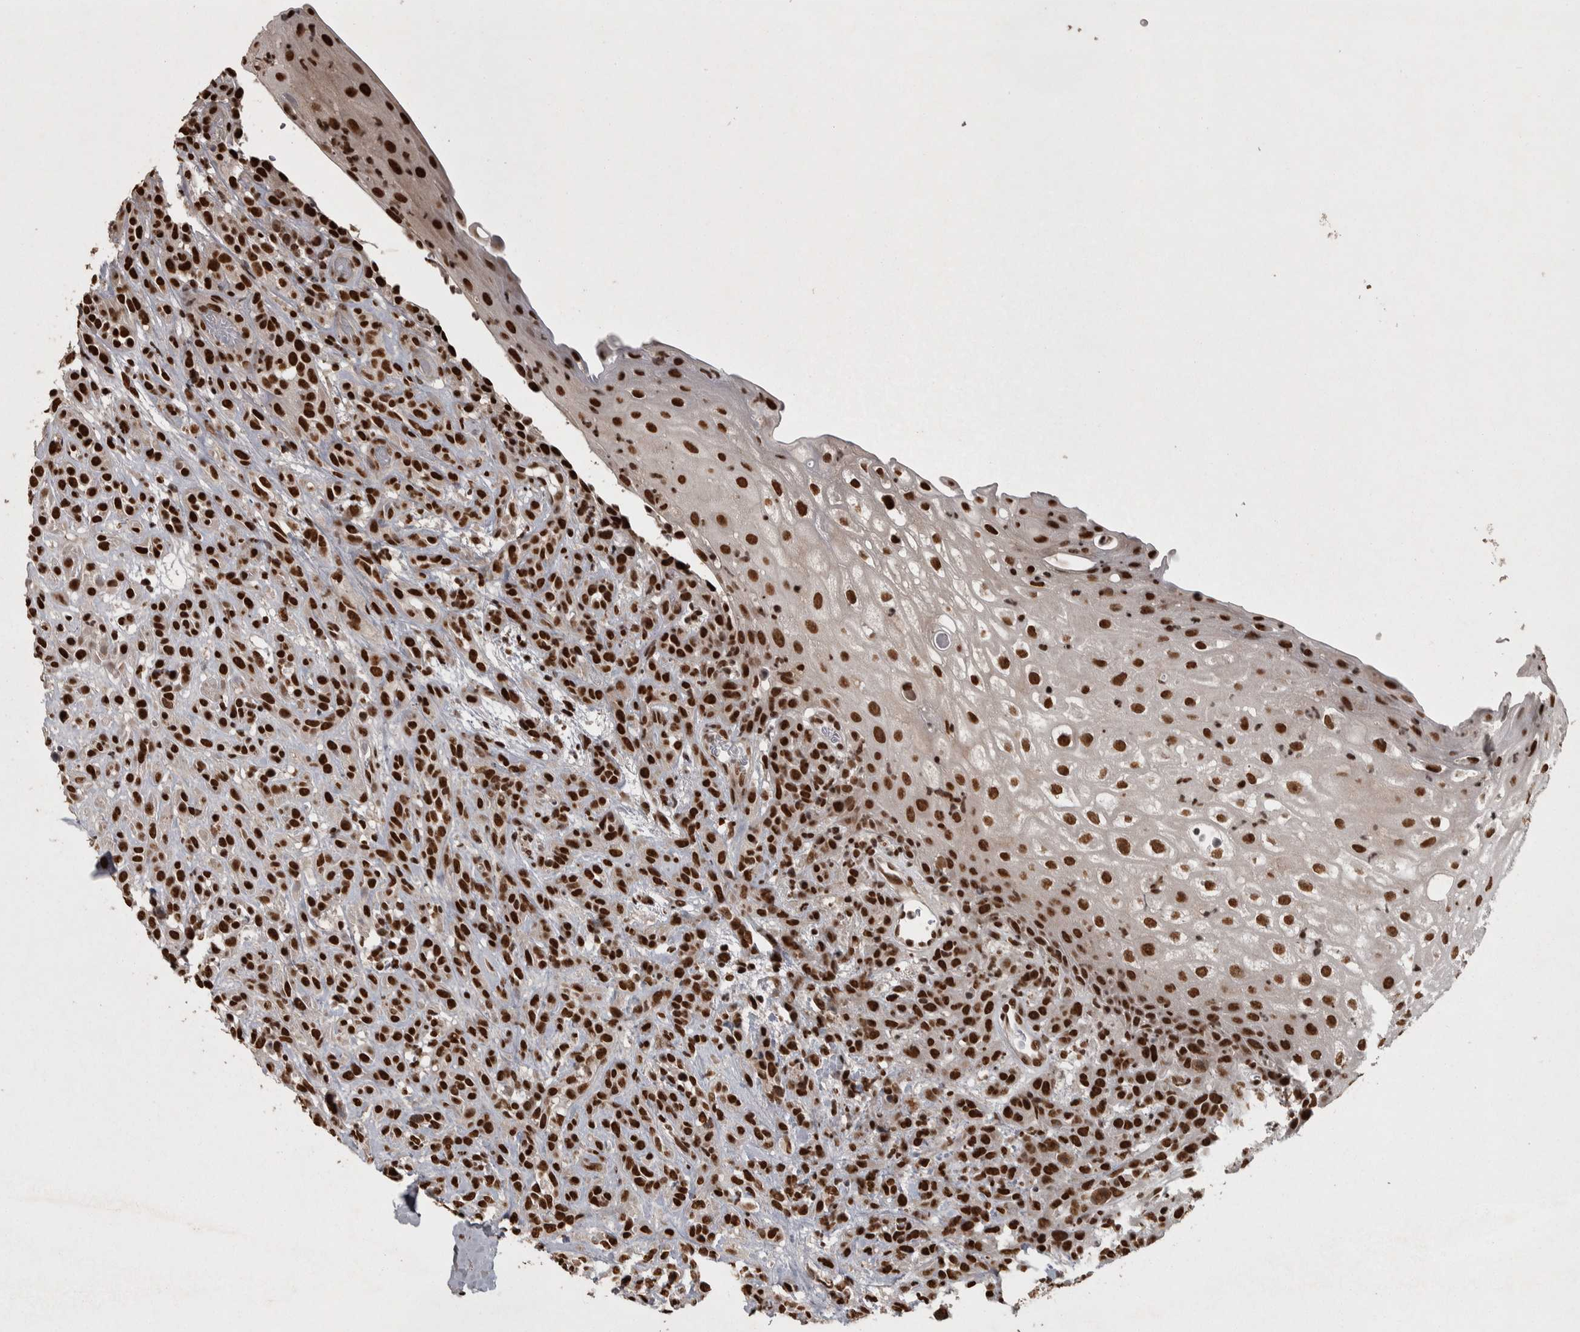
{"staining": {"intensity": "strong", "quantity": ">75%", "location": "nuclear"}, "tissue": "head and neck cancer", "cell_type": "Tumor cells", "image_type": "cancer", "snomed": [{"axis": "morphology", "description": "Normal tissue, NOS"}, {"axis": "morphology", "description": "Squamous cell carcinoma, NOS"}, {"axis": "topography", "description": "Cartilage tissue"}, {"axis": "topography", "description": "Head-Neck"}], "caption": "Squamous cell carcinoma (head and neck) stained with a protein marker demonstrates strong staining in tumor cells.", "gene": "ZFHX4", "patient": {"sex": "male", "age": 62}}